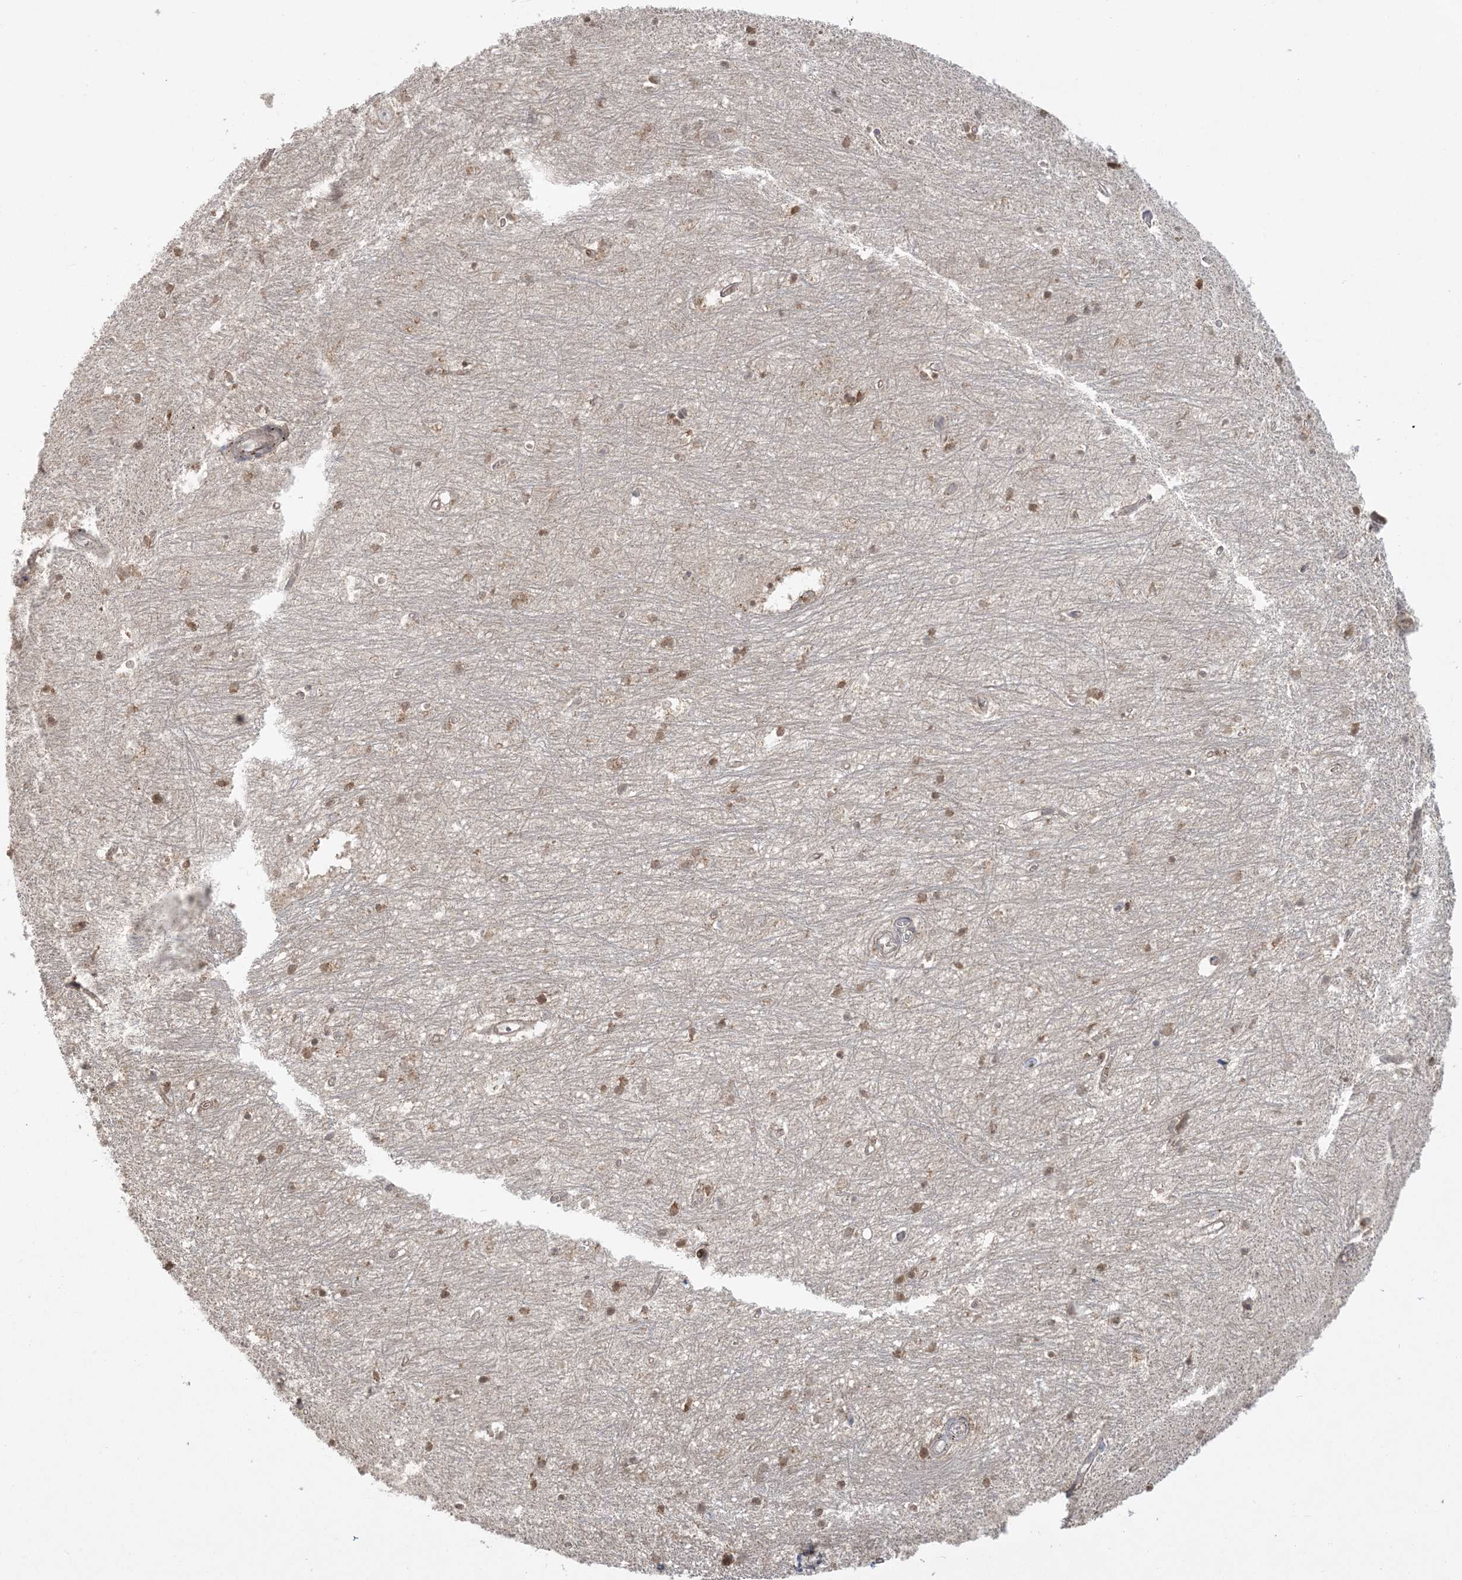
{"staining": {"intensity": "moderate", "quantity": "25%-75%", "location": "nuclear"}, "tissue": "hippocampus", "cell_type": "Glial cells", "image_type": "normal", "snomed": [{"axis": "morphology", "description": "Normal tissue, NOS"}, {"axis": "topography", "description": "Hippocampus"}], "caption": "A medium amount of moderate nuclear expression is seen in about 25%-75% of glial cells in benign hippocampus. The staining was performed using DAB (3,3'-diaminobenzidine), with brown indicating positive protein expression. Nuclei are stained blue with hematoxylin.", "gene": "ABCF3", "patient": {"sex": "female", "age": 64}}